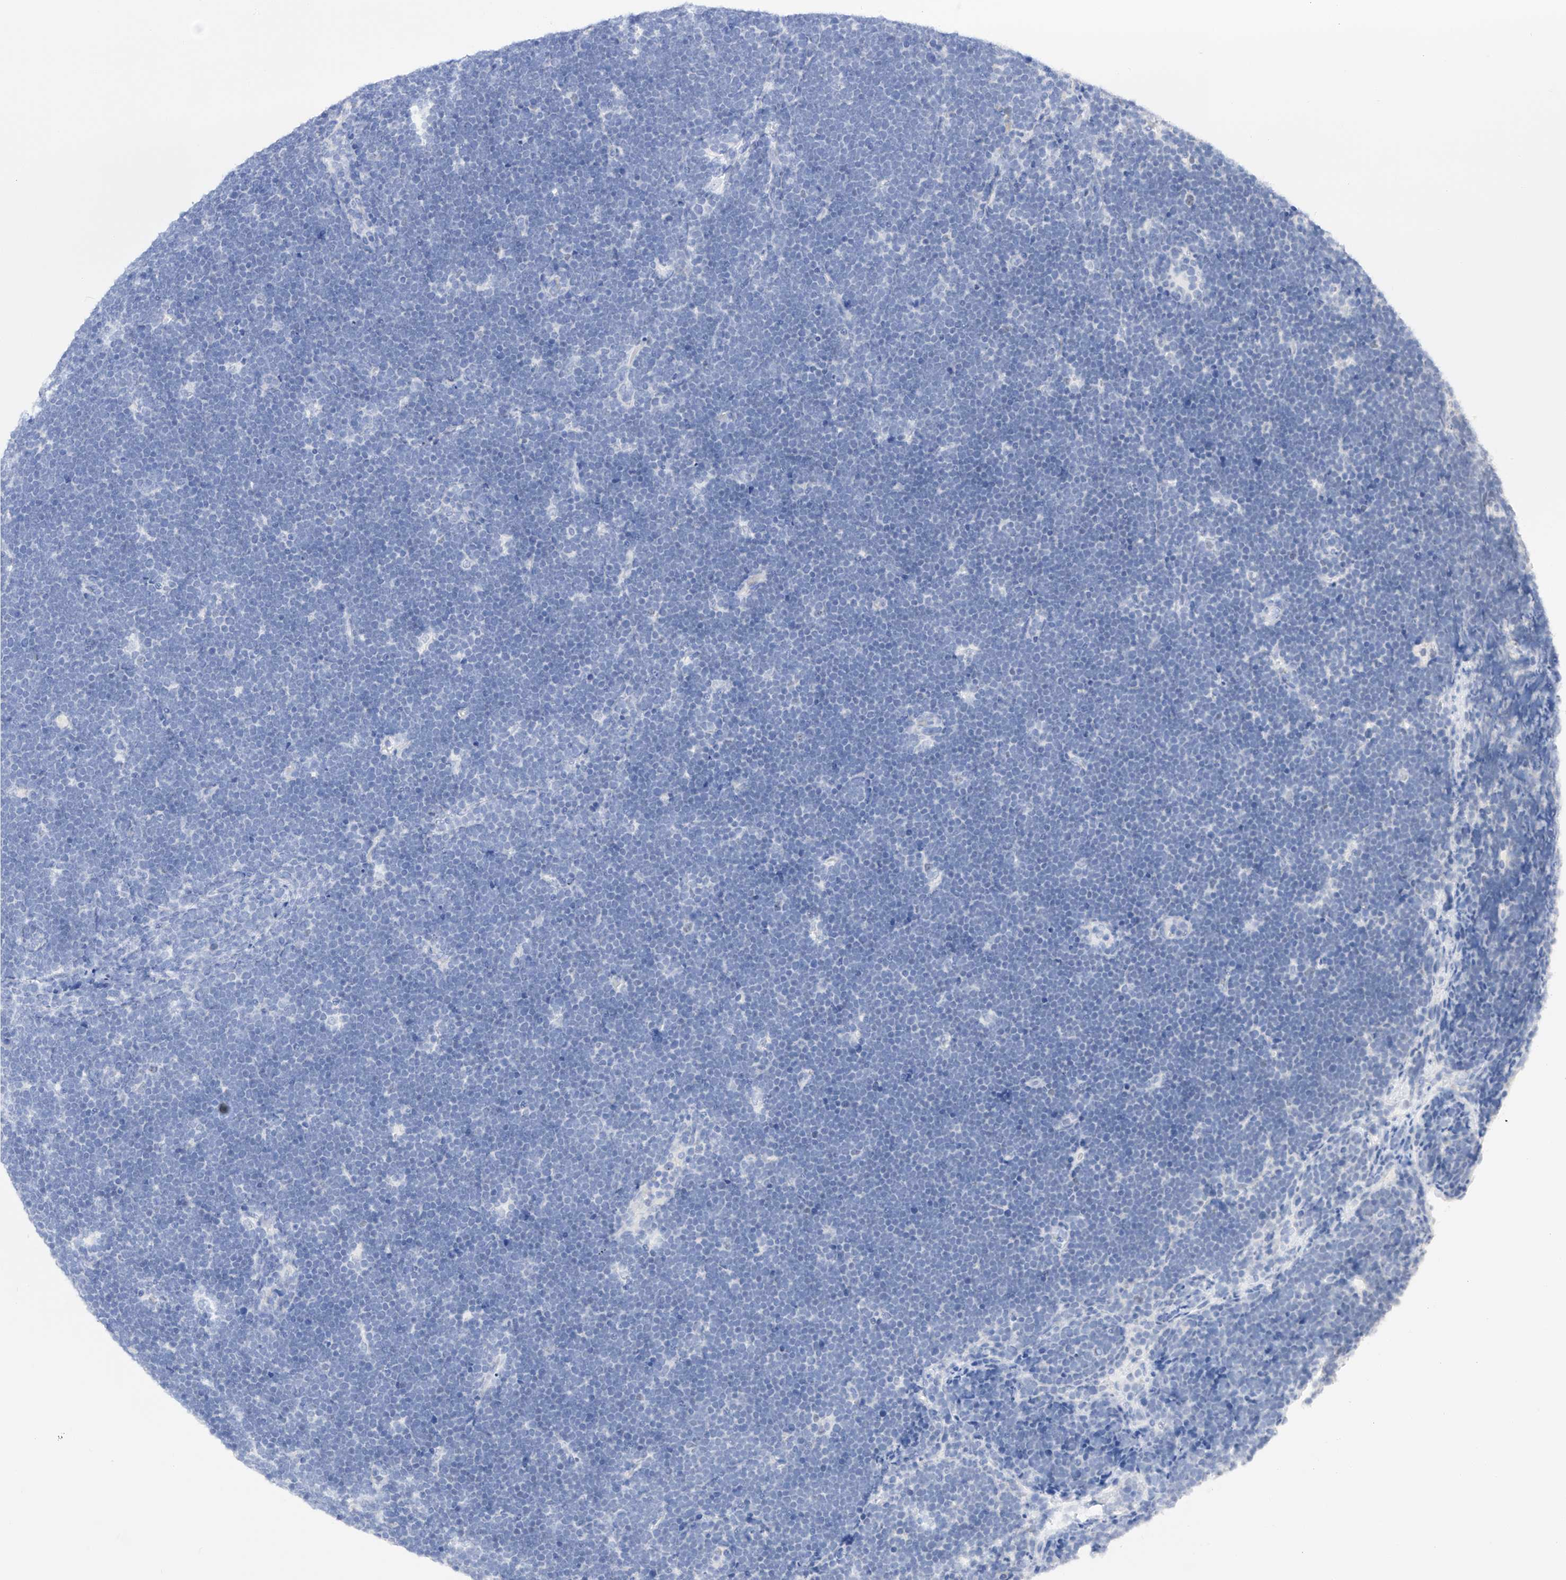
{"staining": {"intensity": "negative", "quantity": "none", "location": "none"}, "tissue": "lymphoma", "cell_type": "Tumor cells", "image_type": "cancer", "snomed": [{"axis": "morphology", "description": "Malignant lymphoma, non-Hodgkin's type, High grade"}, {"axis": "topography", "description": "Lymph node"}], "caption": "Micrograph shows no significant protein staining in tumor cells of lymphoma.", "gene": "FLG", "patient": {"sex": "male", "age": 13}}